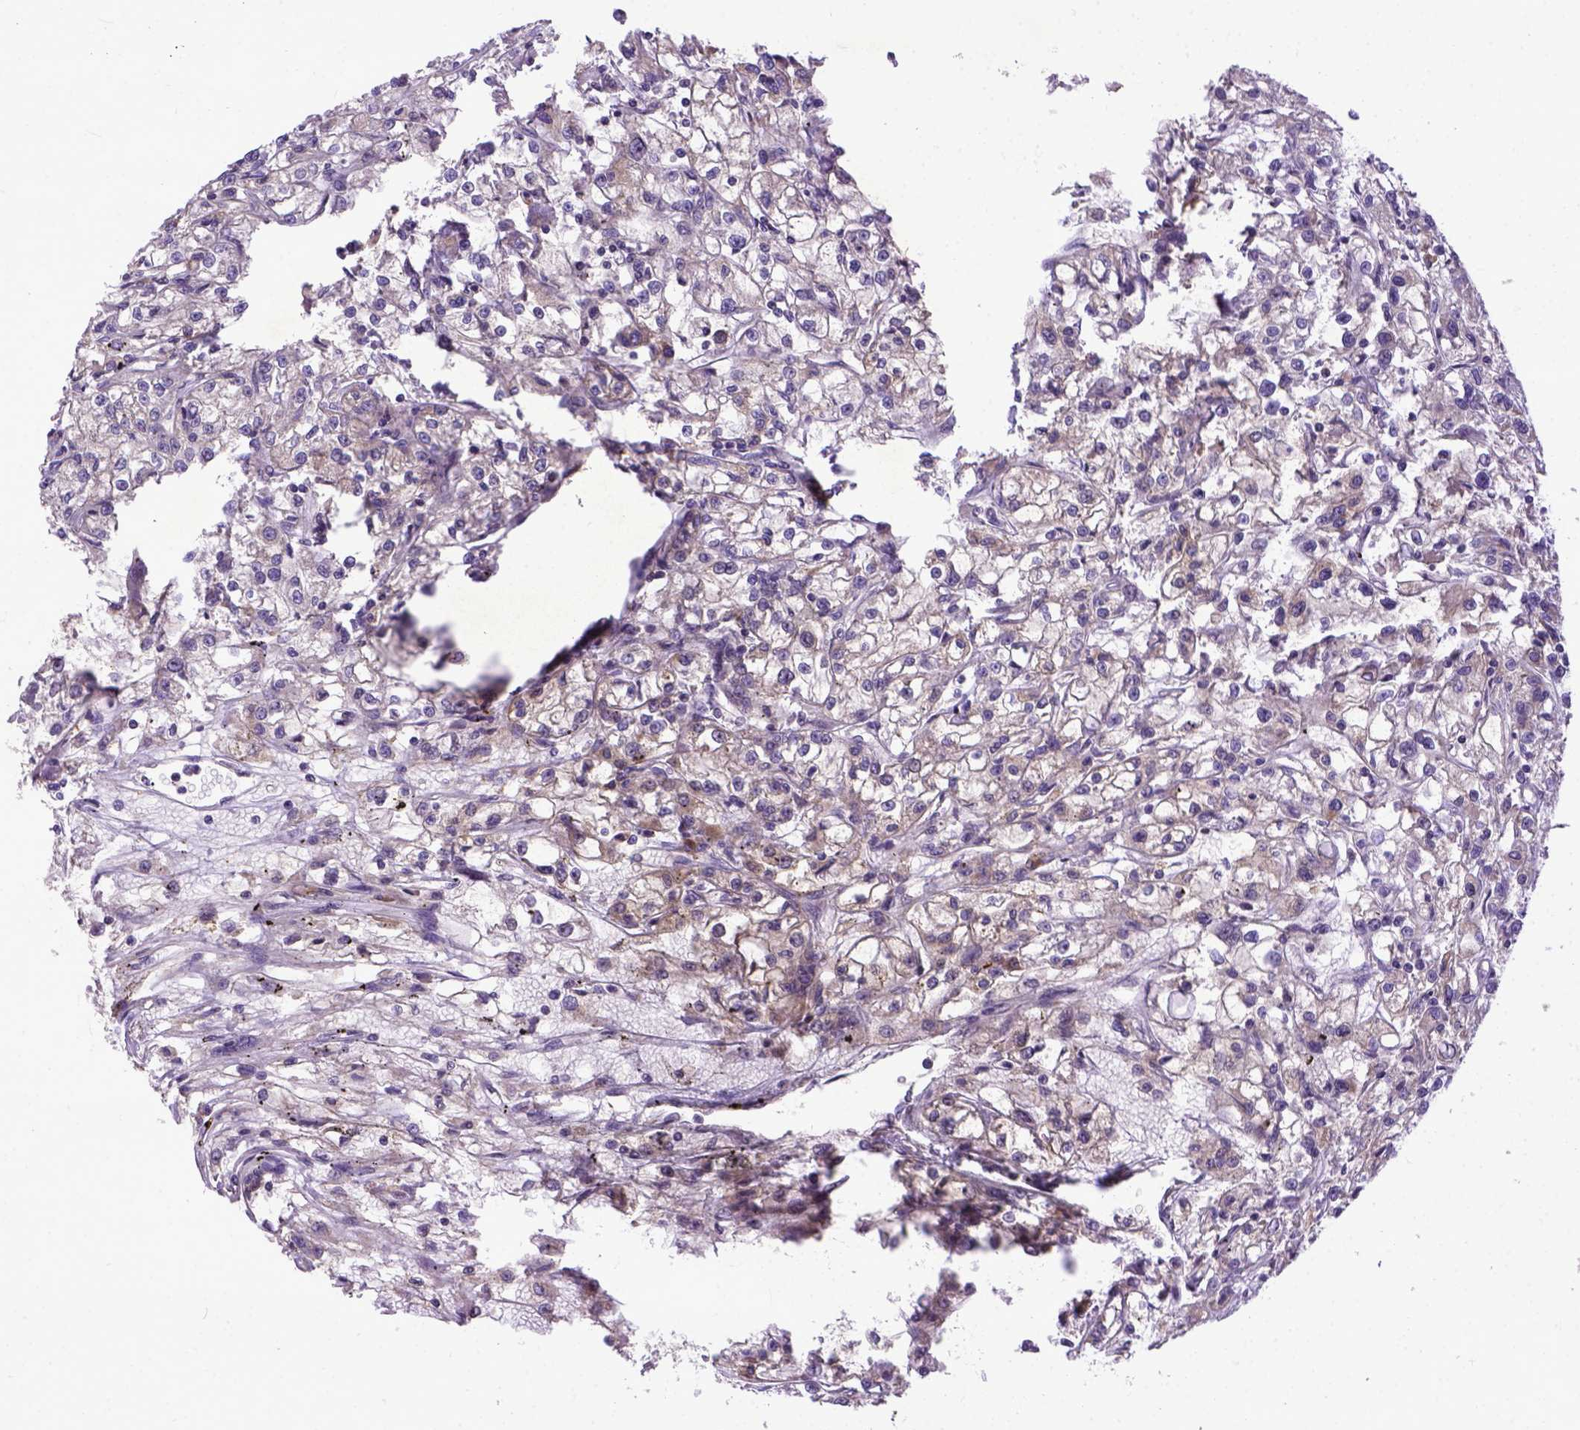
{"staining": {"intensity": "moderate", "quantity": "<25%", "location": "cytoplasmic/membranous"}, "tissue": "renal cancer", "cell_type": "Tumor cells", "image_type": "cancer", "snomed": [{"axis": "morphology", "description": "Adenocarcinoma, NOS"}, {"axis": "topography", "description": "Kidney"}], "caption": "Protein staining by immunohistochemistry displays moderate cytoplasmic/membranous expression in about <25% of tumor cells in adenocarcinoma (renal).", "gene": "CPNE1", "patient": {"sex": "female", "age": 59}}